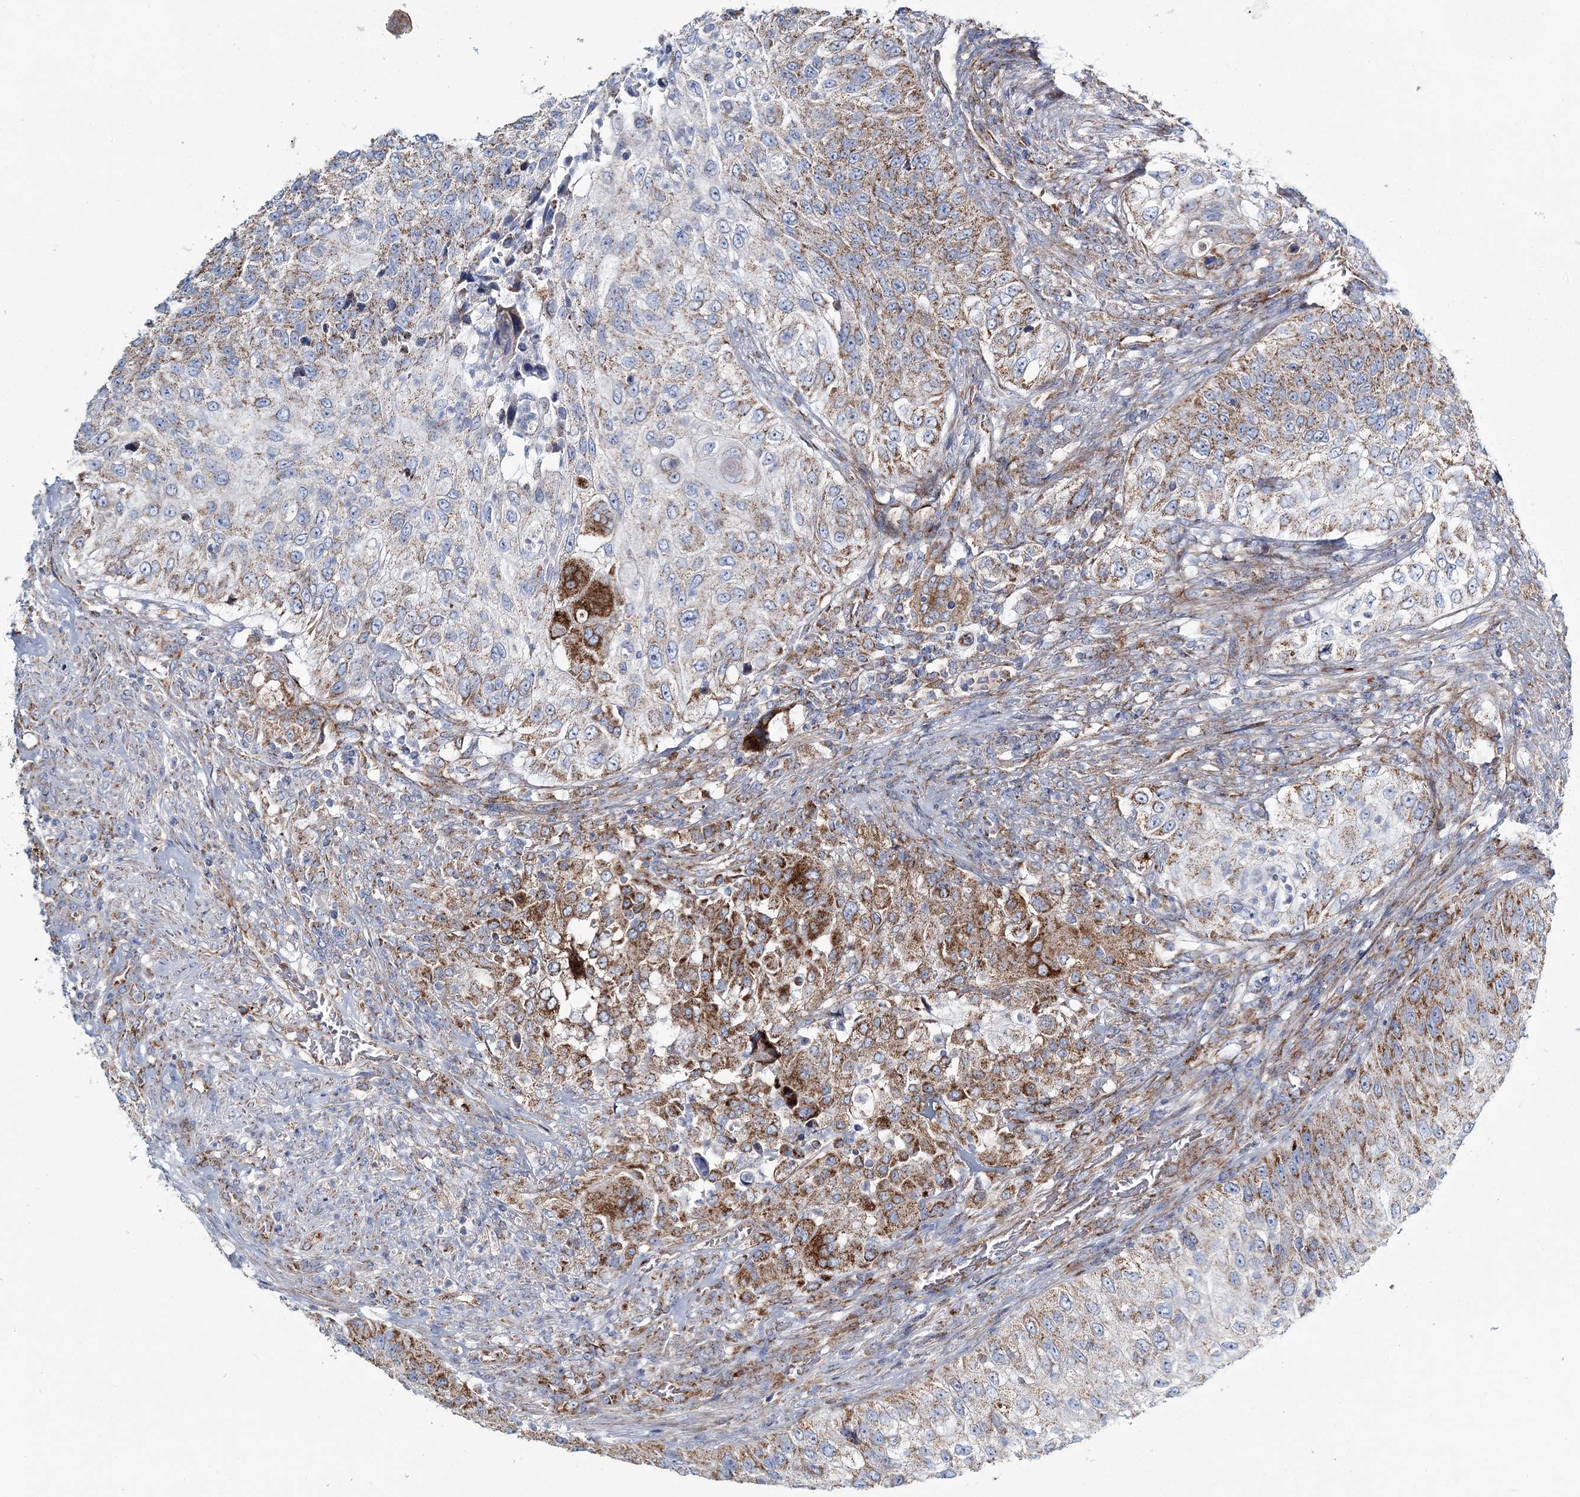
{"staining": {"intensity": "moderate", "quantity": ">75%", "location": "cytoplasmic/membranous"}, "tissue": "urothelial cancer", "cell_type": "Tumor cells", "image_type": "cancer", "snomed": [{"axis": "morphology", "description": "Urothelial carcinoma, High grade"}, {"axis": "topography", "description": "Urinary bladder"}], "caption": "Human urothelial cancer stained with a brown dye demonstrates moderate cytoplasmic/membranous positive expression in approximately >75% of tumor cells.", "gene": "ARHGAP6", "patient": {"sex": "female", "age": 60}}